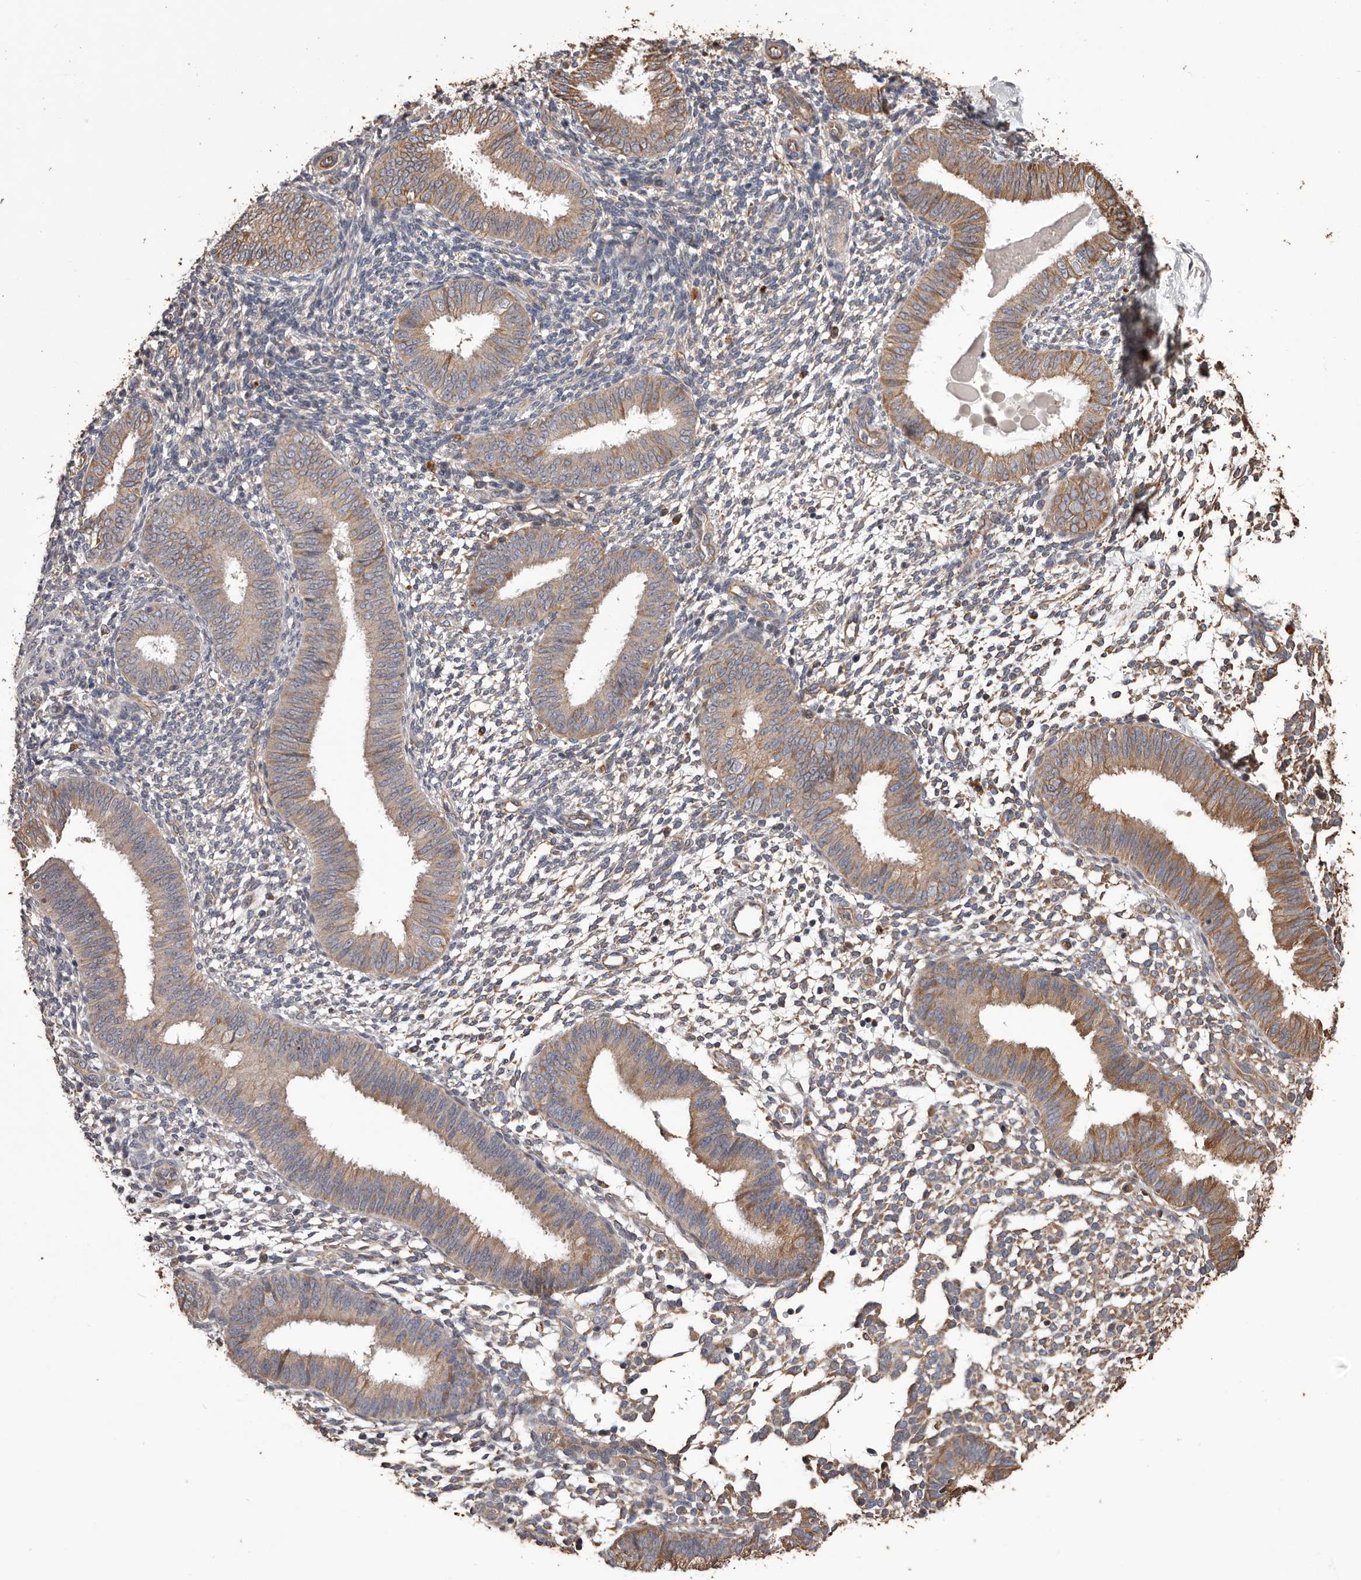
{"staining": {"intensity": "negative", "quantity": "none", "location": "none"}, "tissue": "endometrium", "cell_type": "Cells in endometrial stroma", "image_type": "normal", "snomed": [{"axis": "morphology", "description": "Normal tissue, NOS"}, {"axis": "topography", "description": "Uterus"}, {"axis": "topography", "description": "Endometrium"}], "caption": "An immunohistochemistry (IHC) micrograph of benign endometrium is shown. There is no staining in cells in endometrial stroma of endometrium.", "gene": "CEP104", "patient": {"sex": "female", "age": 48}}